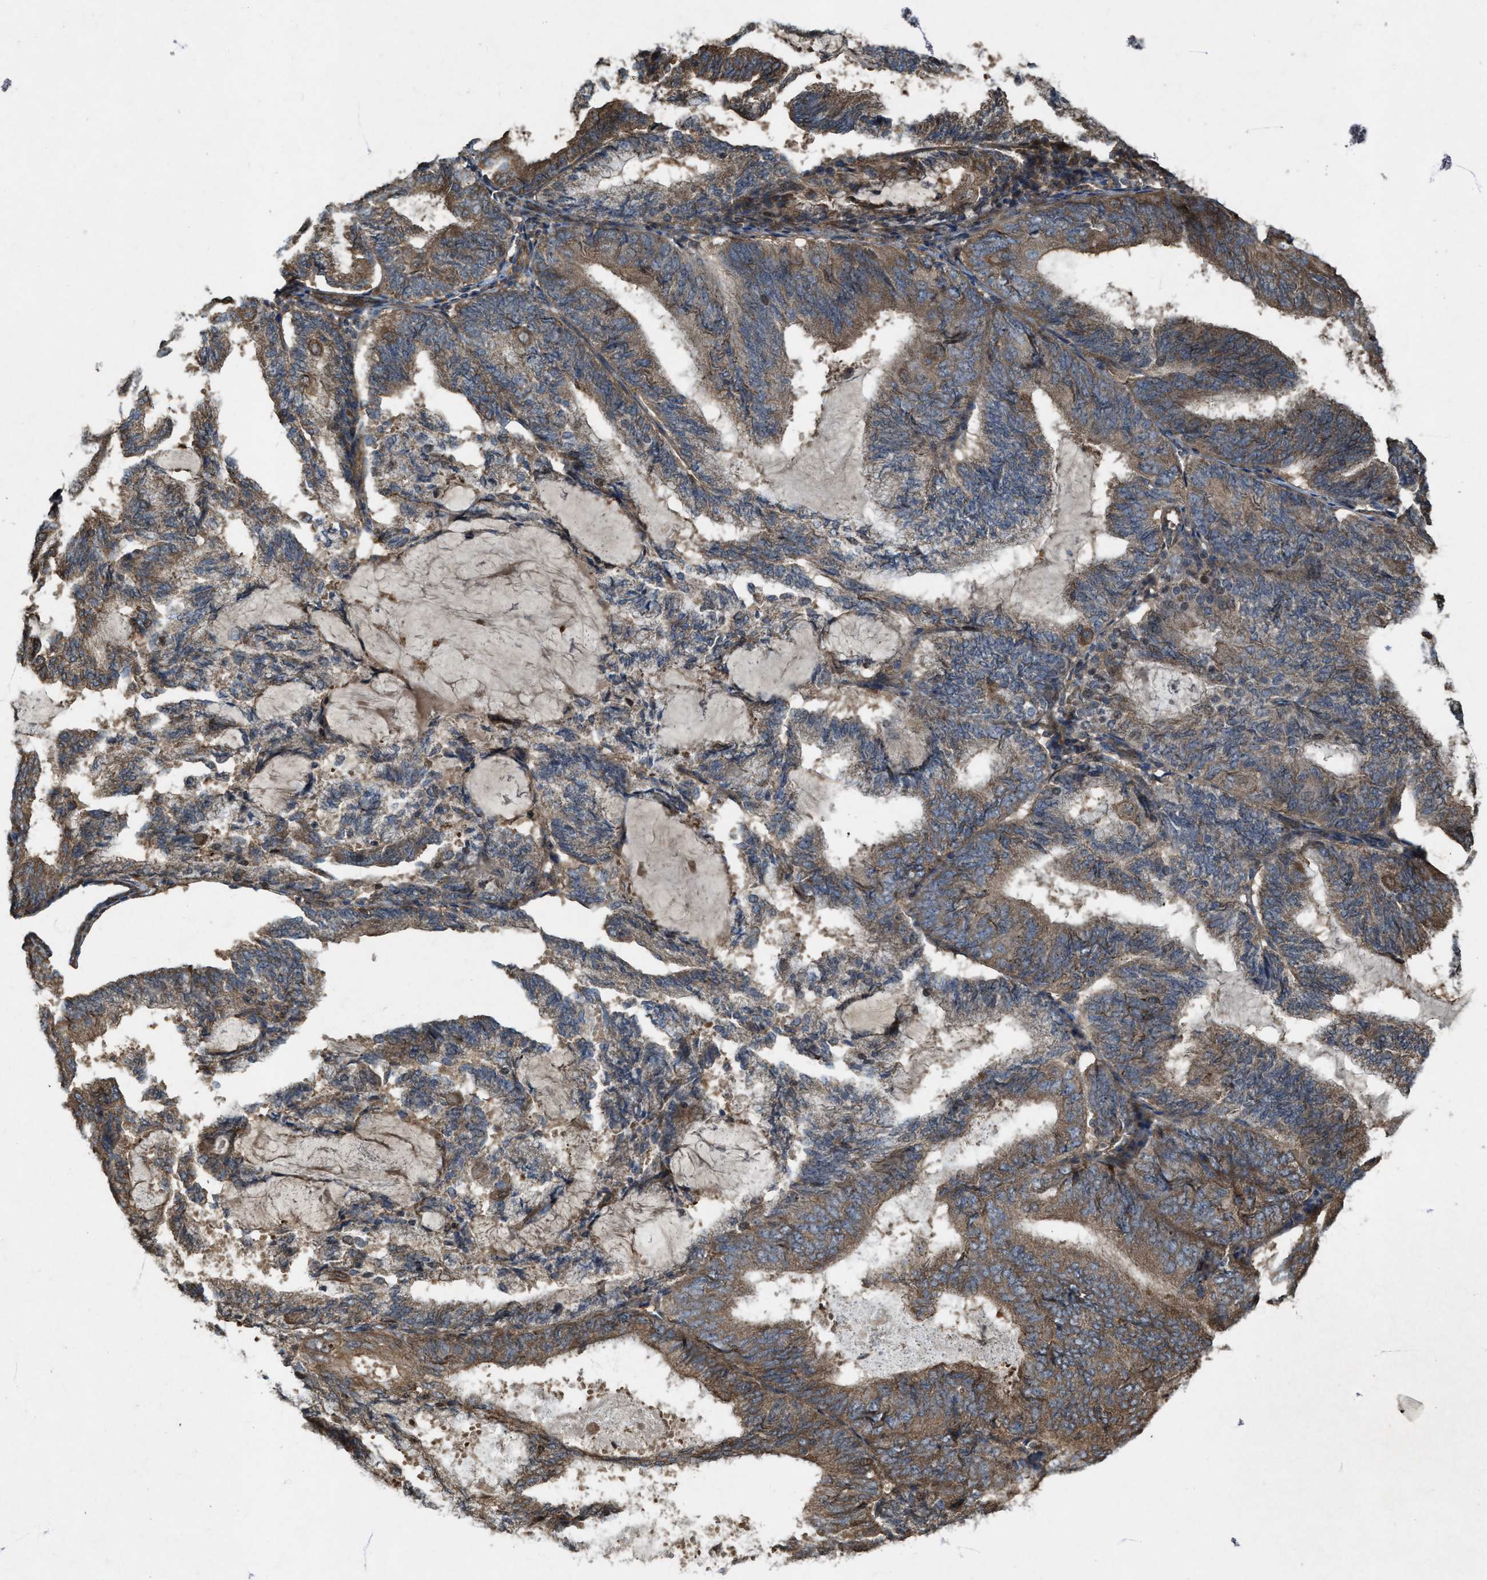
{"staining": {"intensity": "moderate", "quantity": ">75%", "location": "cytoplasmic/membranous"}, "tissue": "endometrial cancer", "cell_type": "Tumor cells", "image_type": "cancer", "snomed": [{"axis": "morphology", "description": "Adenocarcinoma, NOS"}, {"axis": "topography", "description": "Endometrium"}], "caption": "The photomicrograph displays a brown stain indicating the presence of a protein in the cytoplasmic/membranous of tumor cells in adenocarcinoma (endometrial). (Brightfield microscopy of DAB IHC at high magnification).", "gene": "PDP2", "patient": {"sex": "female", "age": 81}}